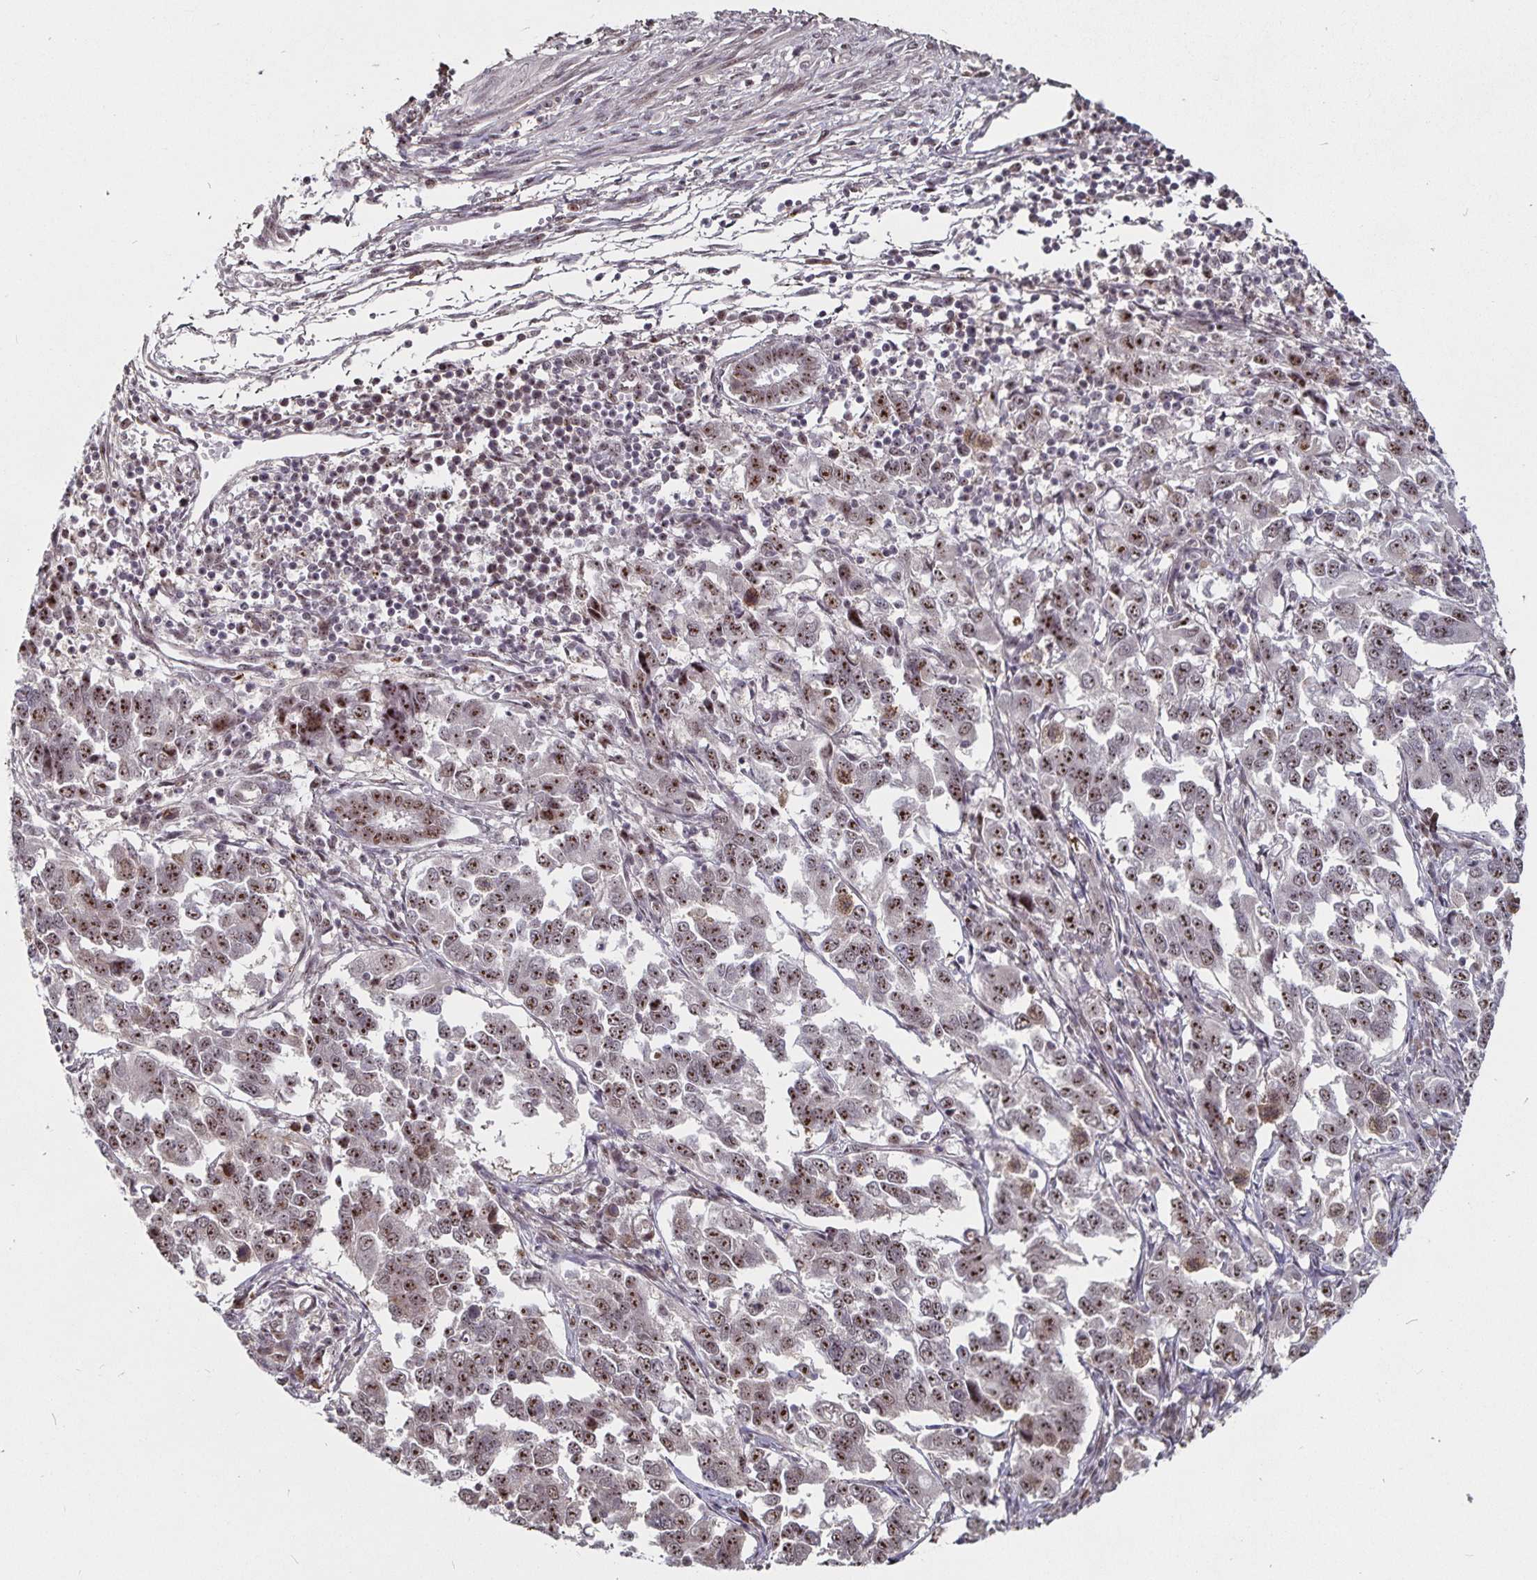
{"staining": {"intensity": "moderate", "quantity": ">75%", "location": "nuclear"}, "tissue": "endometrial cancer", "cell_type": "Tumor cells", "image_type": "cancer", "snomed": [{"axis": "morphology", "description": "Adenocarcinoma, NOS"}, {"axis": "topography", "description": "Endometrium"}], "caption": "This photomicrograph displays immunohistochemistry staining of human endometrial cancer (adenocarcinoma), with medium moderate nuclear expression in approximately >75% of tumor cells.", "gene": "LAS1L", "patient": {"sex": "female", "age": 43}}